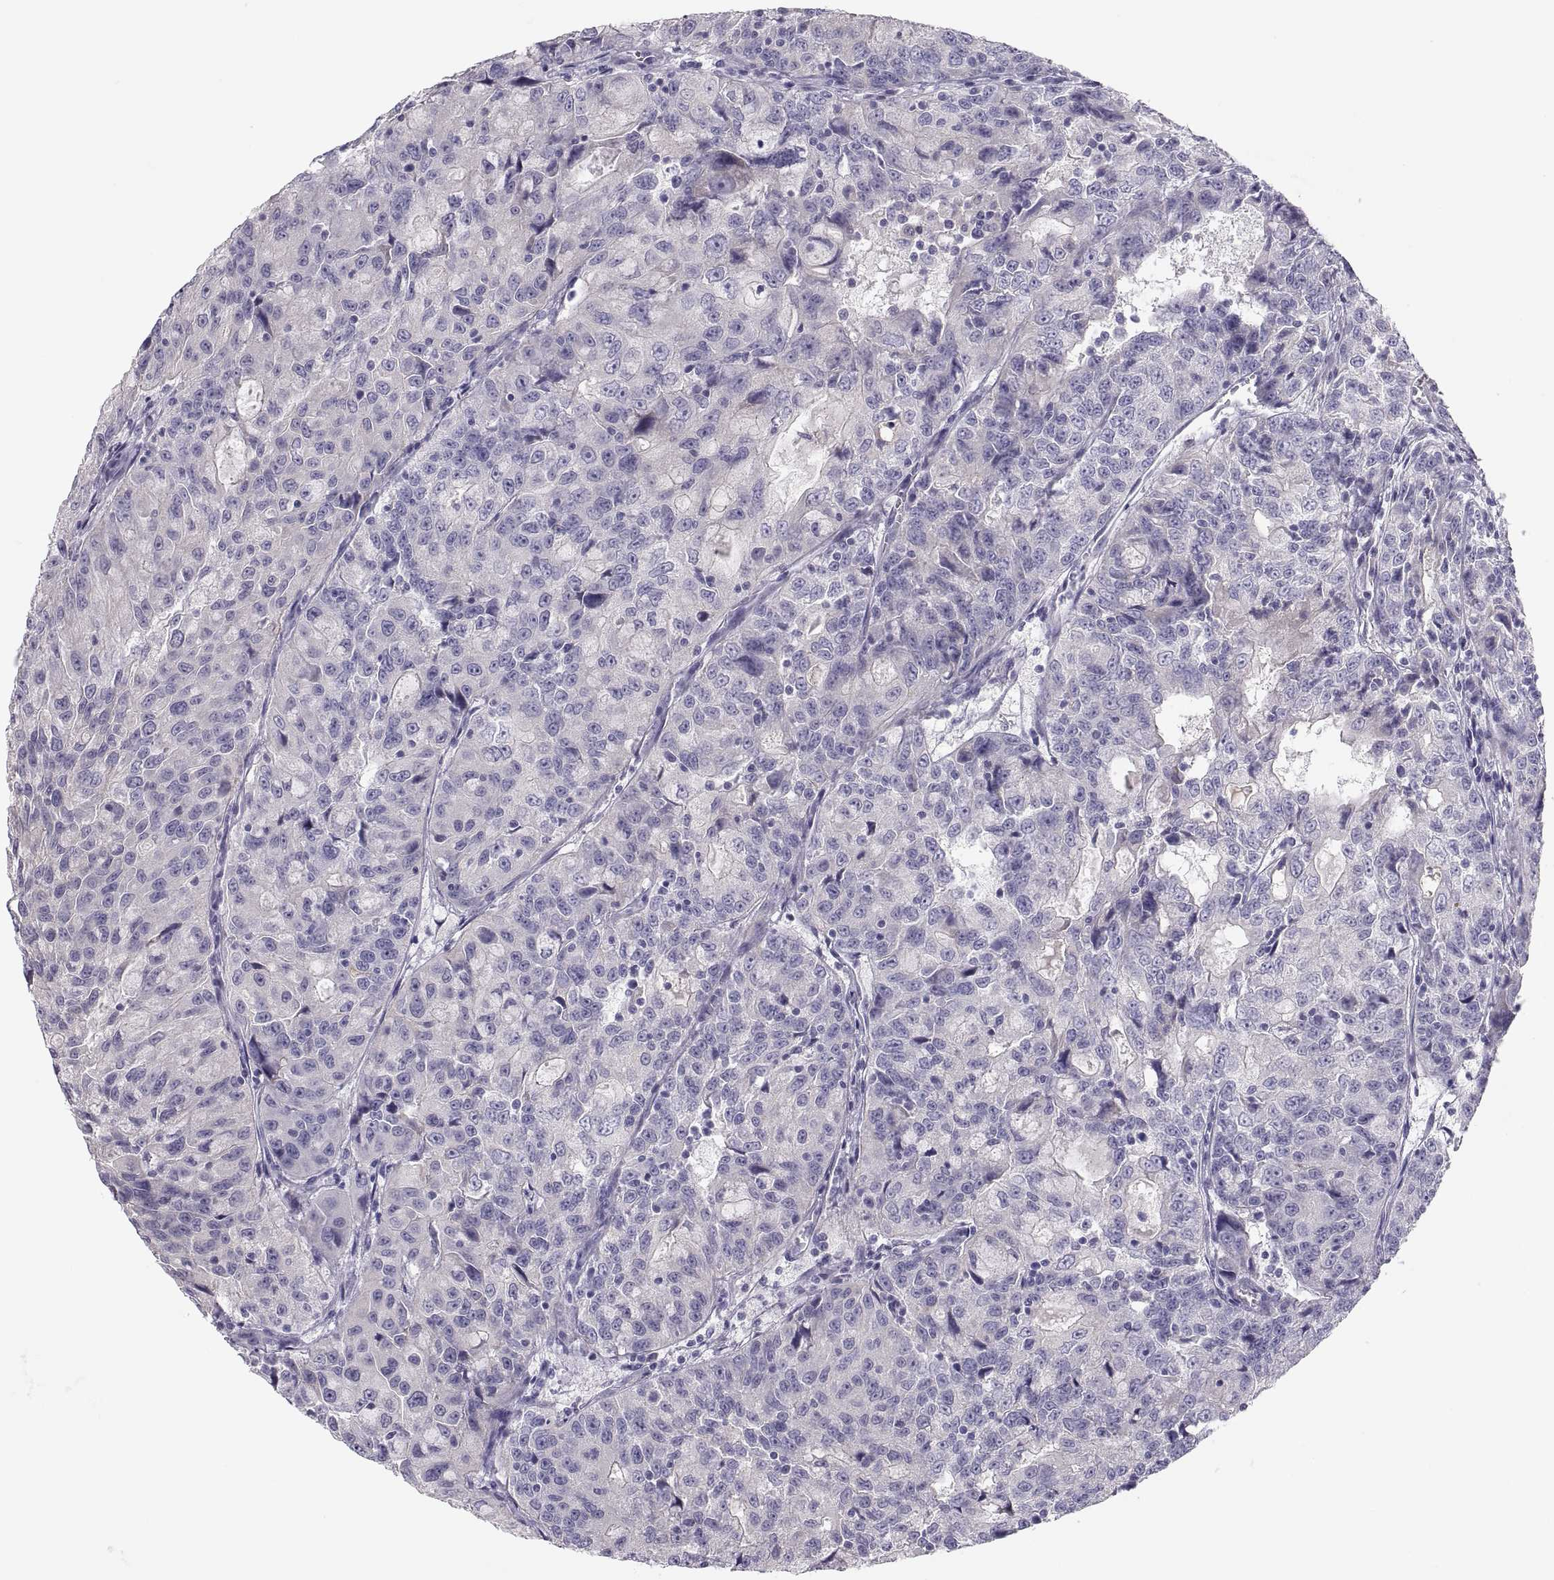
{"staining": {"intensity": "negative", "quantity": "none", "location": "none"}, "tissue": "urothelial cancer", "cell_type": "Tumor cells", "image_type": "cancer", "snomed": [{"axis": "morphology", "description": "Urothelial carcinoma, NOS"}, {"axis": "morphology", "description": "Urothelial carcinoma, High grade"}, {"axis": "topography", "description": "Urinary bladder"}], "caption": "This is an IHC micrograph of urothelial cancer. There is no positivity in tumor cells.", "gene": "MAGEB2", "patient": {"sex": "female", "age": 73}}